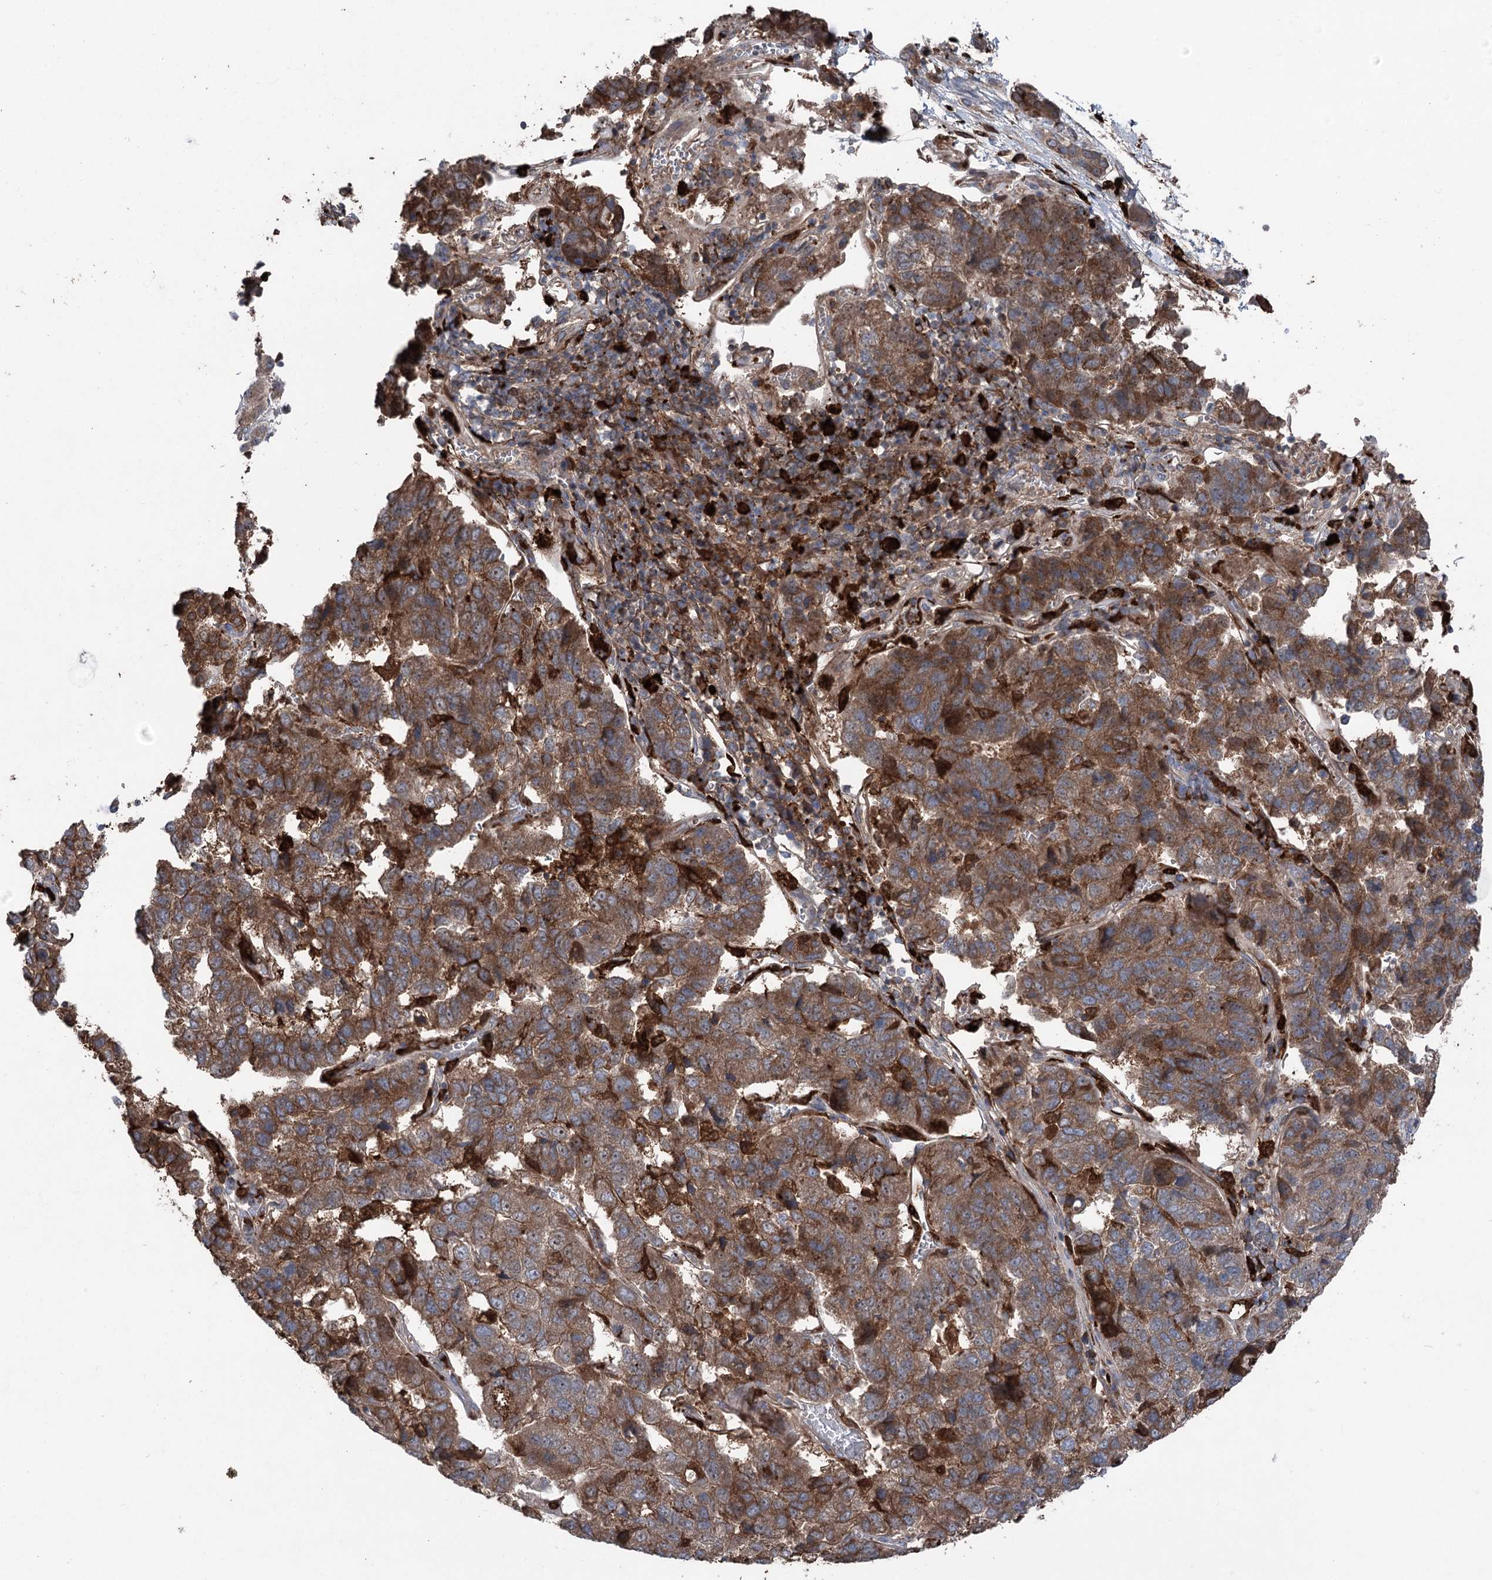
{"staining": {"intensity": "moderate", "quantity": ">75%", "location": "cytoplasmic/membranous"}, "tissue": "pancreatic cancer", "cell_type": "Tumor cells", "image_type": "cancer", "snomed": [{"axis": "morphology", "description": "Adenocarcinoma, NOS"}, {"axis": "topography", "description": "Pancreas"}], "caption": "Immunohistochemical staining of human pancreatic cancer reveals medium levels of moderate cytoplasmic/membranous protein staining in about >75% of tumor cells.", "gene": "PPP1R21", "patient": {"sex": "female", "age": 61}}